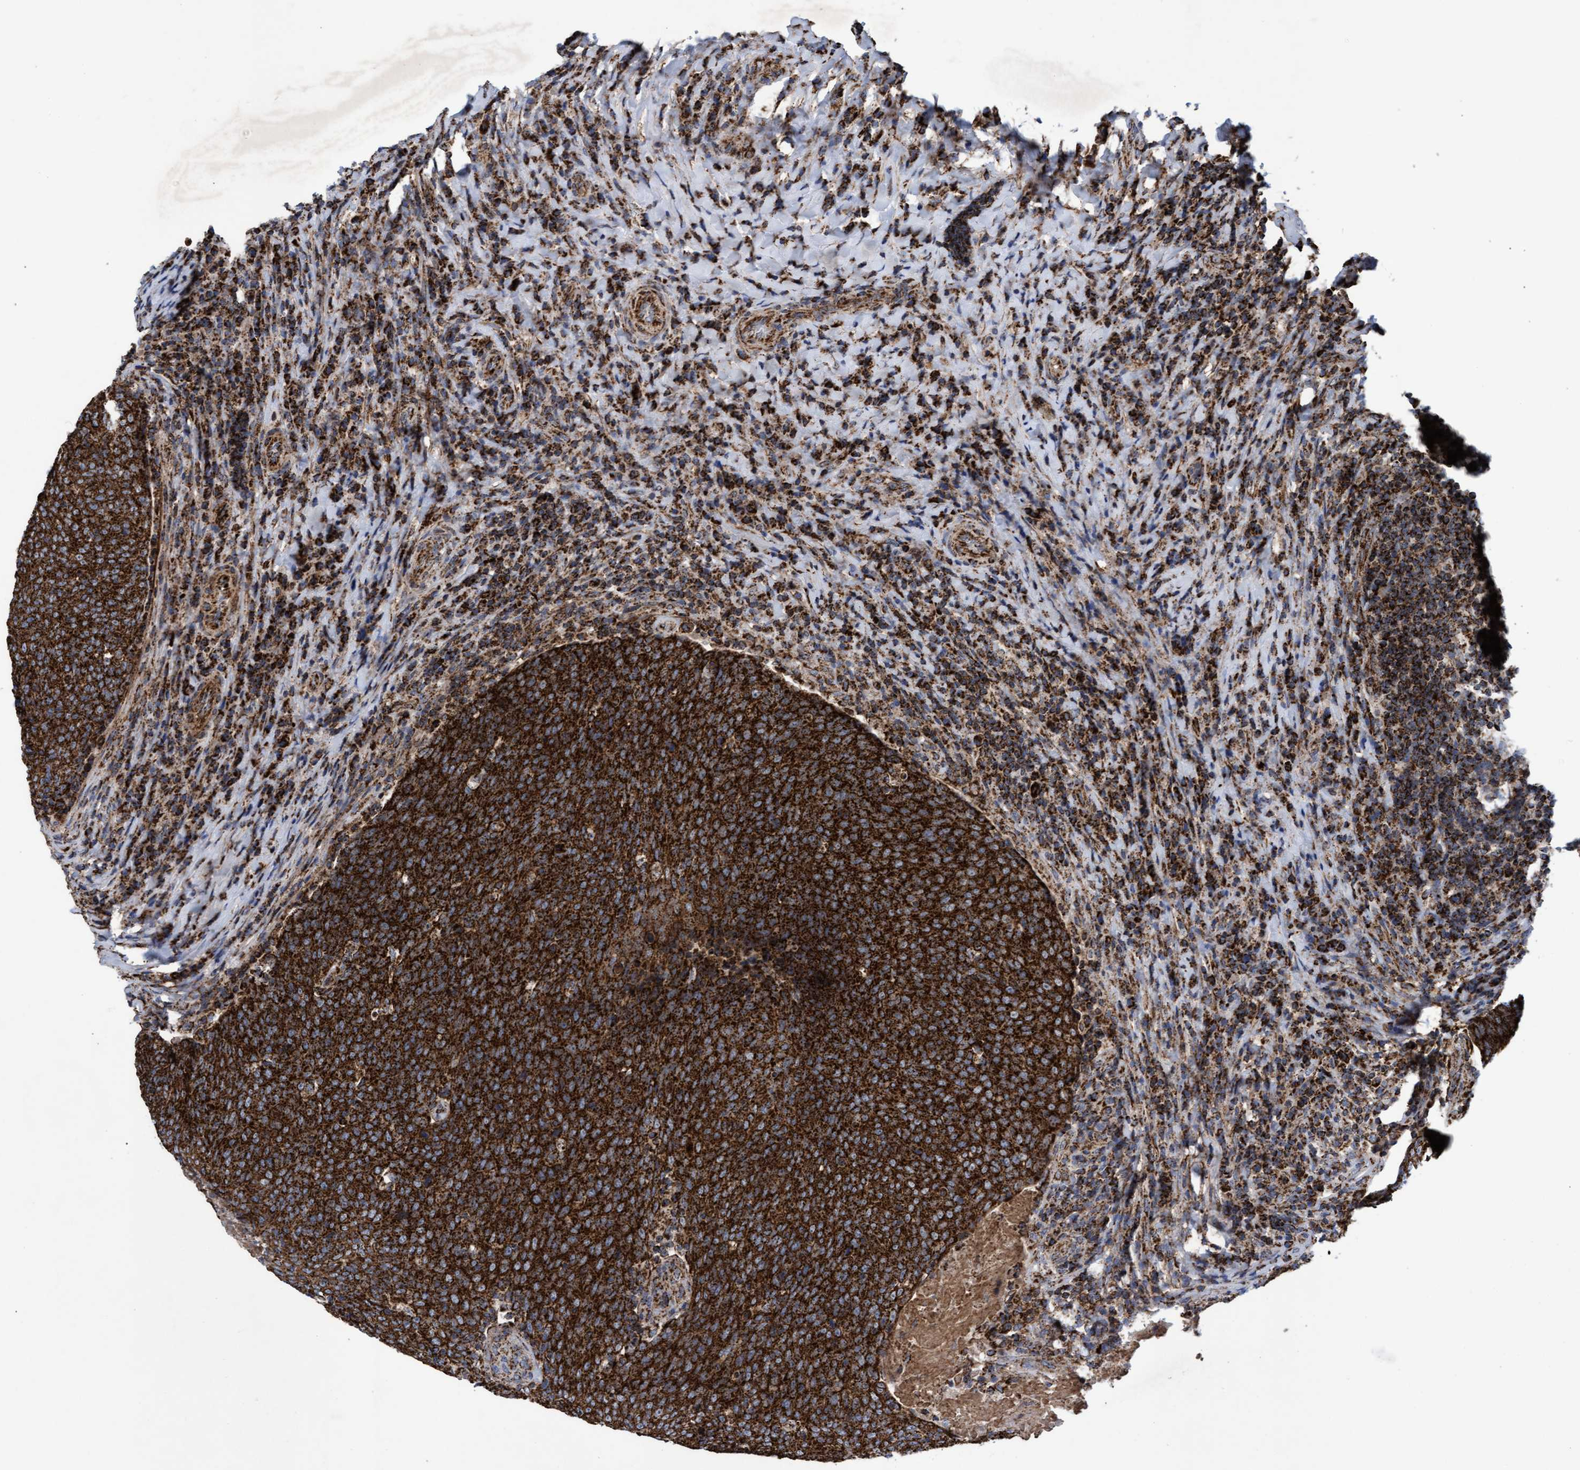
{"staining": {"intensity": "strong", "quantity": ">75%", "location": "cytoplasmic/membranous"}, "tissue": "head and neck cancer", "cell_type": "Tumor cells", "image_type": "cancer", "snomed": [{"axis": "morphology", "description": "Squamous cell carcinoma, NOS"}, {"axis": "morphology", "description": "Squamous cell carcinoma, metastatic, NOS"}, {"axis": "topography", "description": "Lymph node"}, {"axis": "topography", "description": "Head-Neck"}], "caption": "Strong cytoplasmic/membranous protein staining is appreciated in about >75% of tumor cells in head and neck cancer (squamous cell carcinoma).", "gene": "MRPL38", "patient": {"sex": "male", "age": 62}}